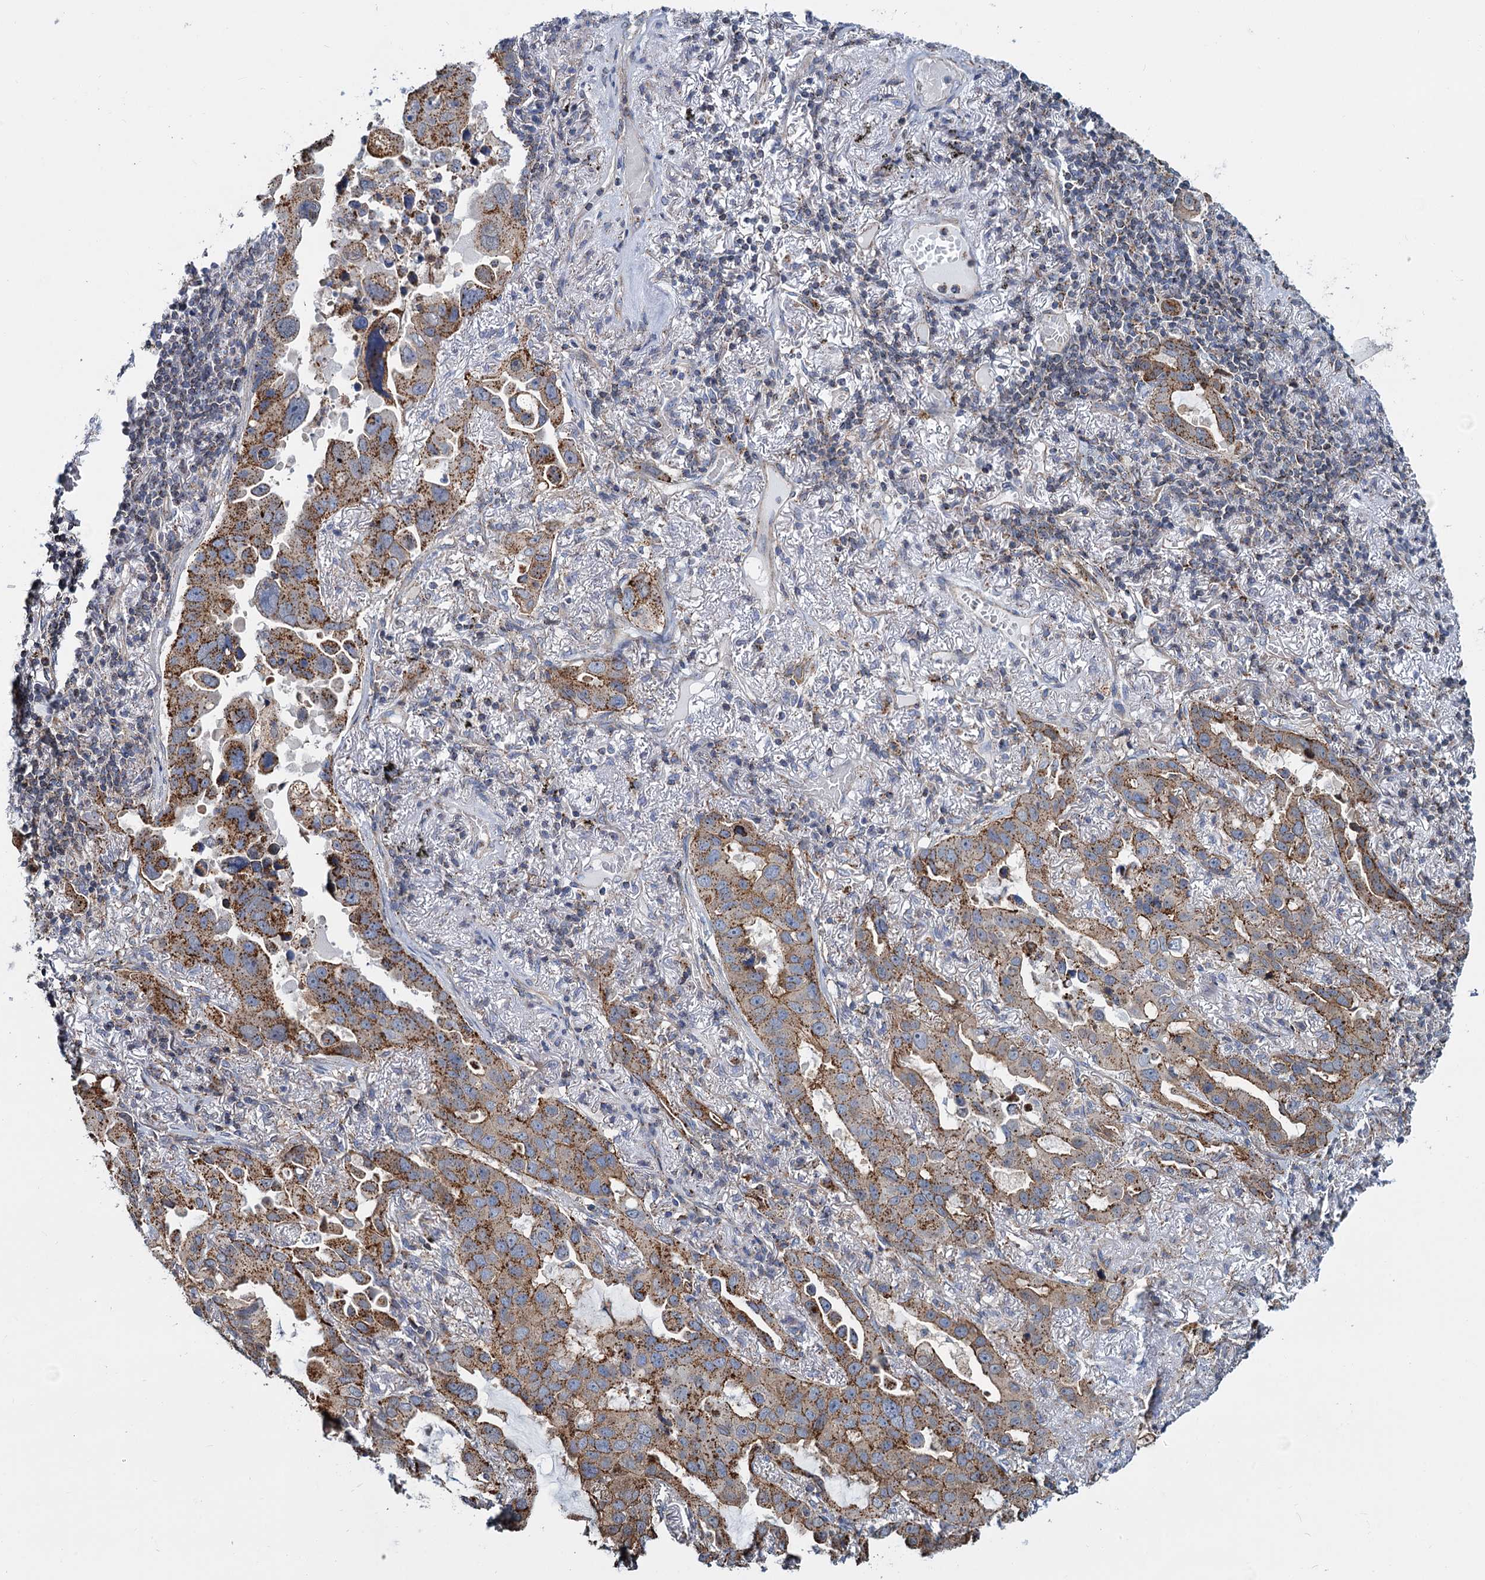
{"staining": {"intensity": "moderate", "quantity": ">75%", "location": "cytoplasmic/membranous"}, "tissue": "lung cancer", "cell_type": "Tumor cells", "image_type": "cancer", "snomed": [{"axis": "morphology", "description": "Adenocarcinoma, NOS"}, {"axis": "topography", "description": "Lung"}], "caption": "Lung adenocarcinoma stained with a brown dye displays moderate cytoplasmic/membranous positive positivity in approximately >75% of tumor cells.", "gene": "PSEN1", "patient": {"sex": "male", "age": 64}}